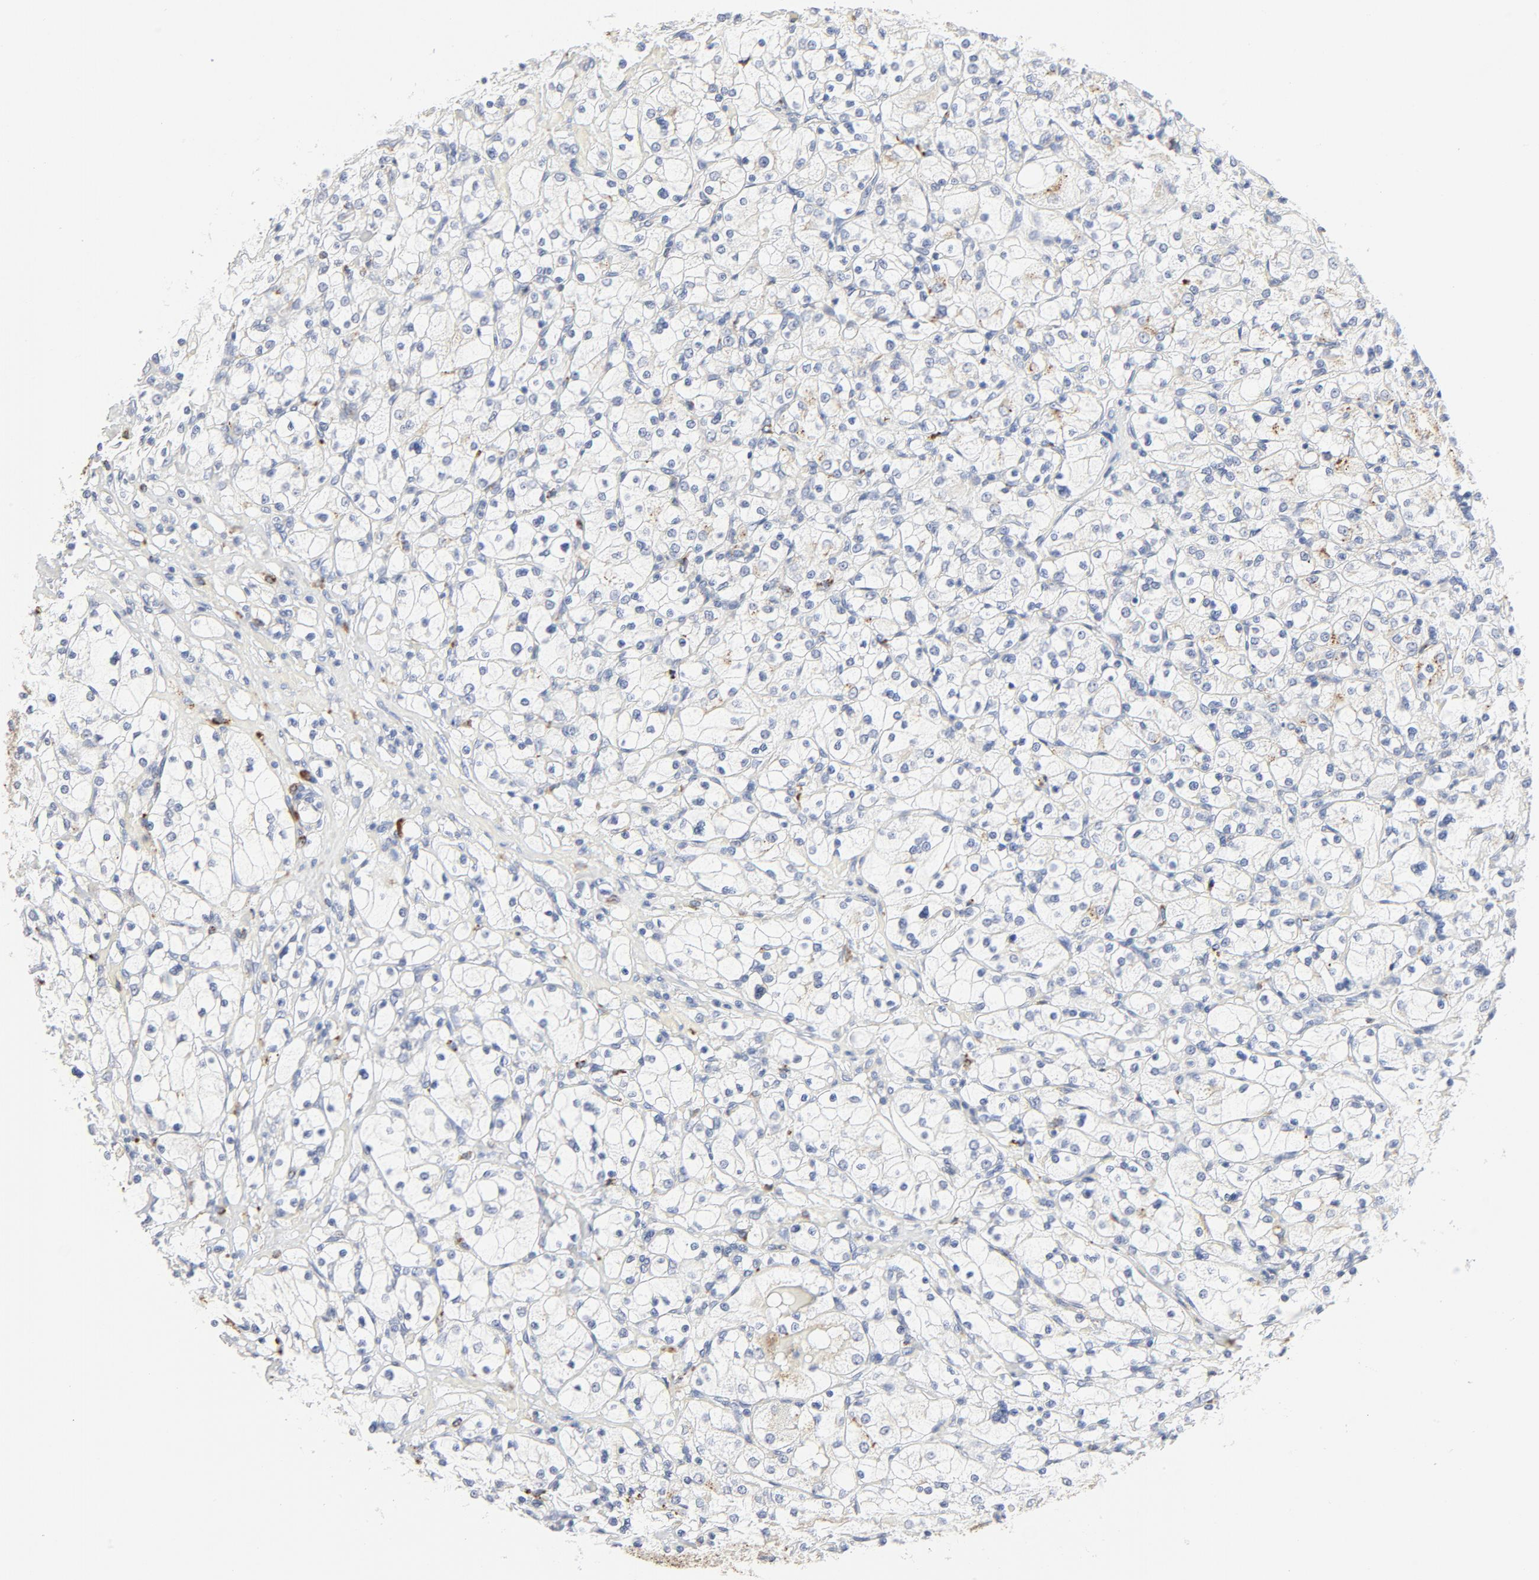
{"staining": {"intensity": "negative", "quantity": "none", "location": "none"}, "tissue": "renal cancer", "cell_type": "Tumor cells", "image_type": "cancer", "snomed": [{"axis": "morphology", "description": "Adenocarcinoma, NOS"}, {"axis": "topography", "description": "Kidney"}], "caption": "The histopathology image reveals no staining of tumor cells in renal cancer.", "gene": "MAGEB17", "patient": {"sex": "female", "age": 83}}